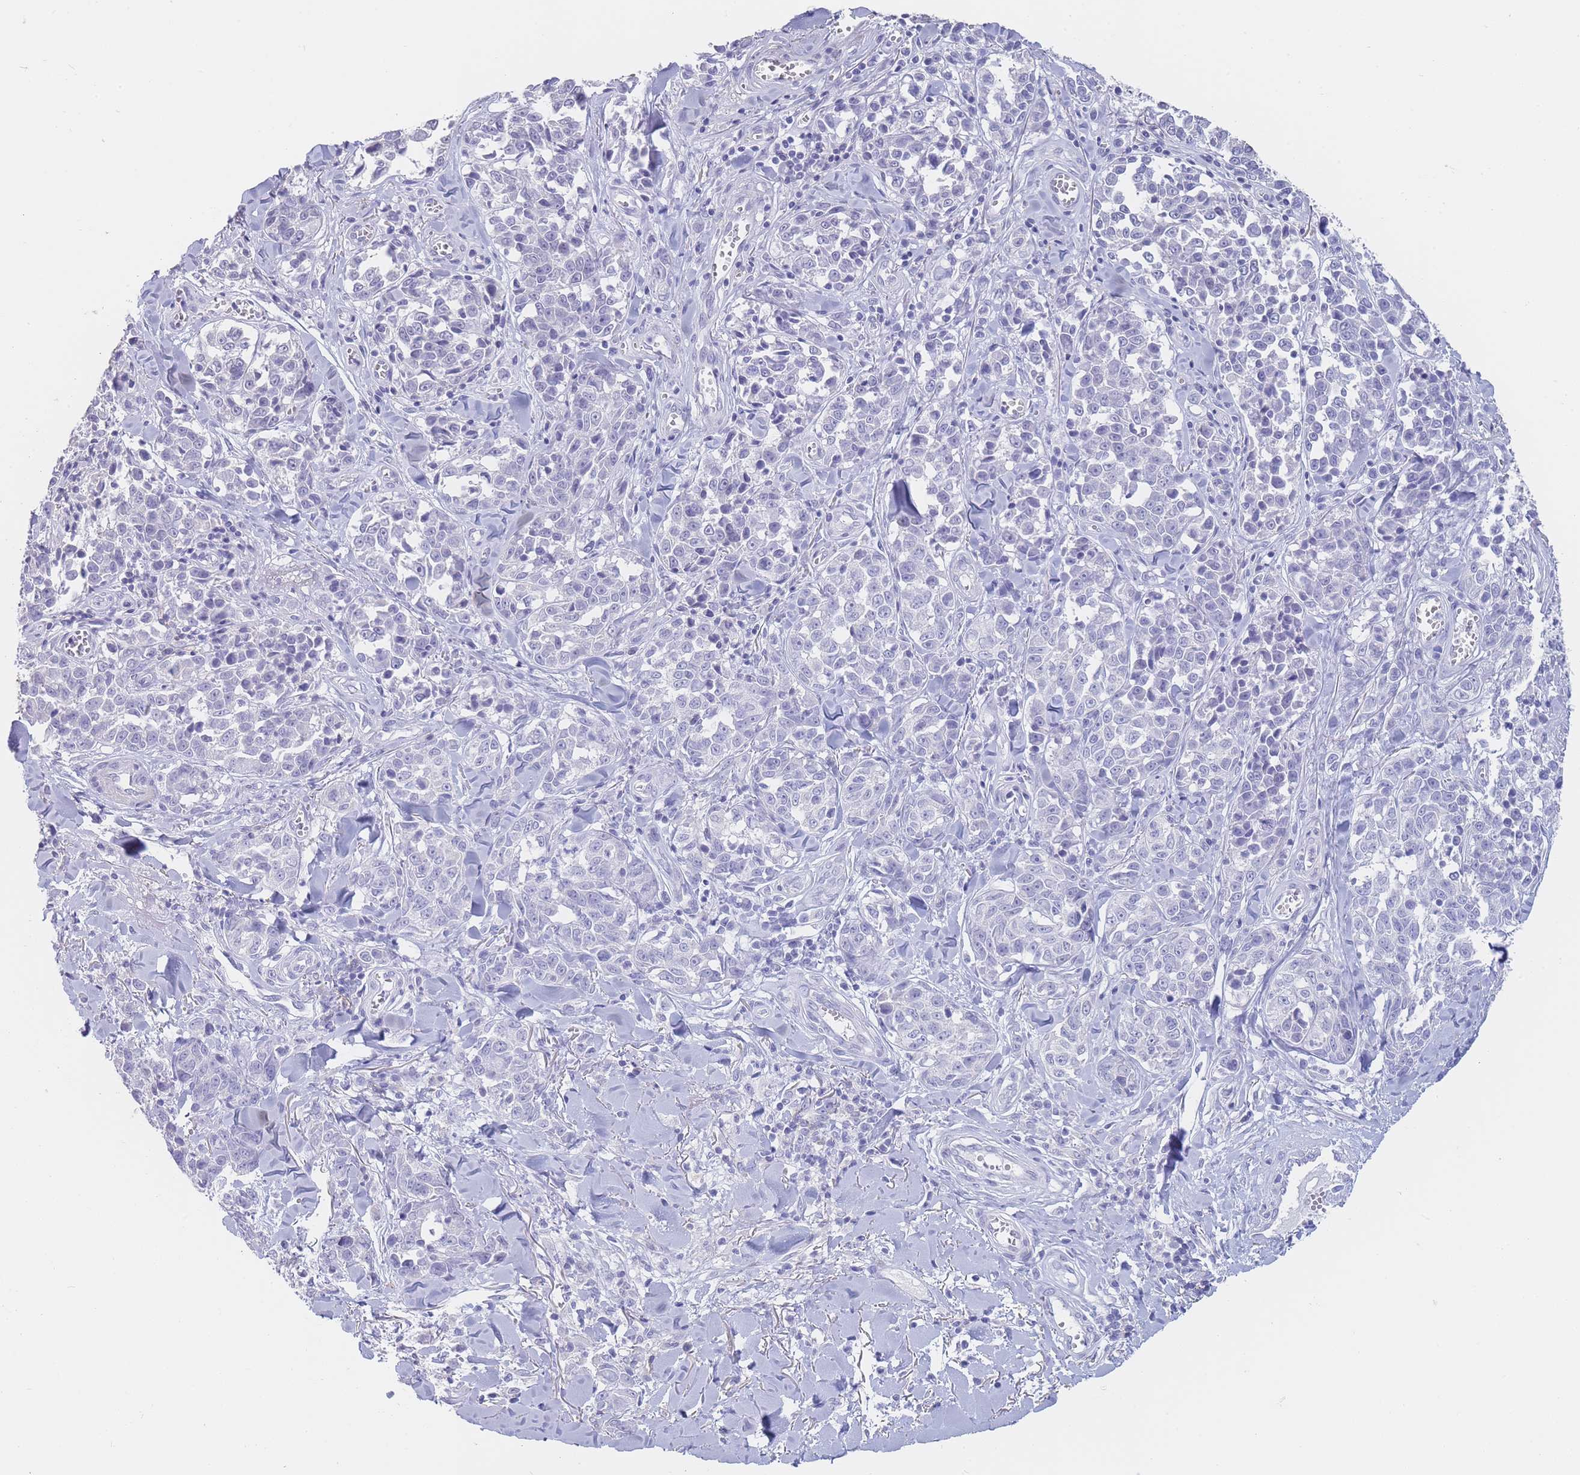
{"staining": {"intensity": "negative", "quantity": "none", "location": "none"}, "tissue": "melanoma", "cell_type": "Tumor cells", "image_type": "cancer", "snomed": [{"axis": "morphology", "description": "Malignant melanoma, NOS"}, {"axis": "topography", "description": "Skin"}], "caption": "This image is of malignant melanoma stained with immunohistochemistry to label a protein in brown with the nuclei are counter-stained blue. There is no positivity in tumor cells.", "gene": "CD37", "patient": {"sex": "female", "age": 64}}